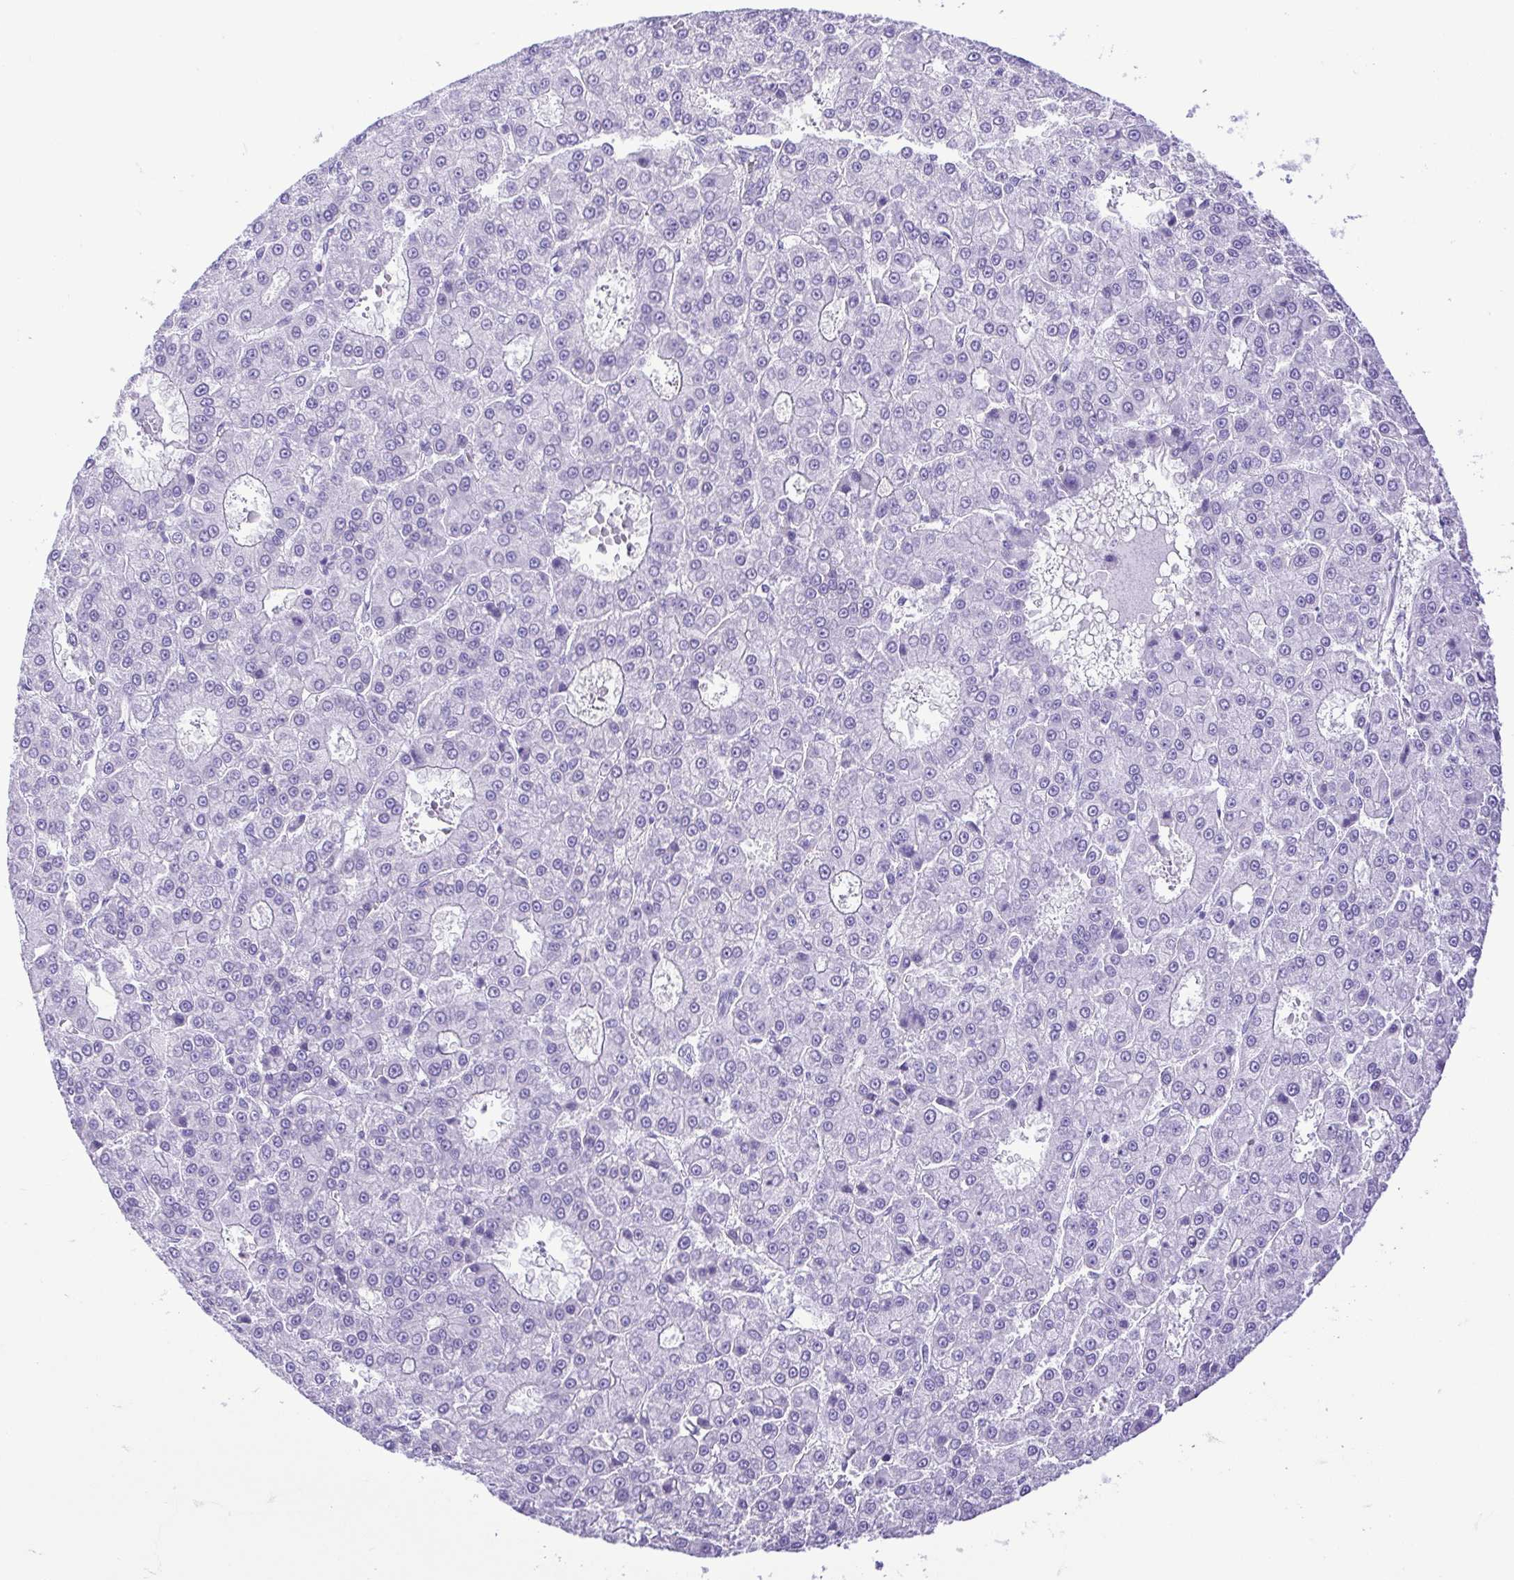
{"staining": {"intensity": "negative", "quantity": "none", "location": "none"}, "tissue": "liver cancer", "cell_type": "Tumor cells", "image_type": "cancer", "snomed": [{"axis": "morphology", "description": "Carcinoma, Hepatocellular, NOS"}, {"axis": "topography", "description": "Liver"}], "caption": "High power microscopy micrograph of an immunohistochemistry image of liver hepatocellular carcinoma, revealing no significant staining in tumor cells.", "gene": "CDSN", "patient": {"sex": "male", "age": 70}}